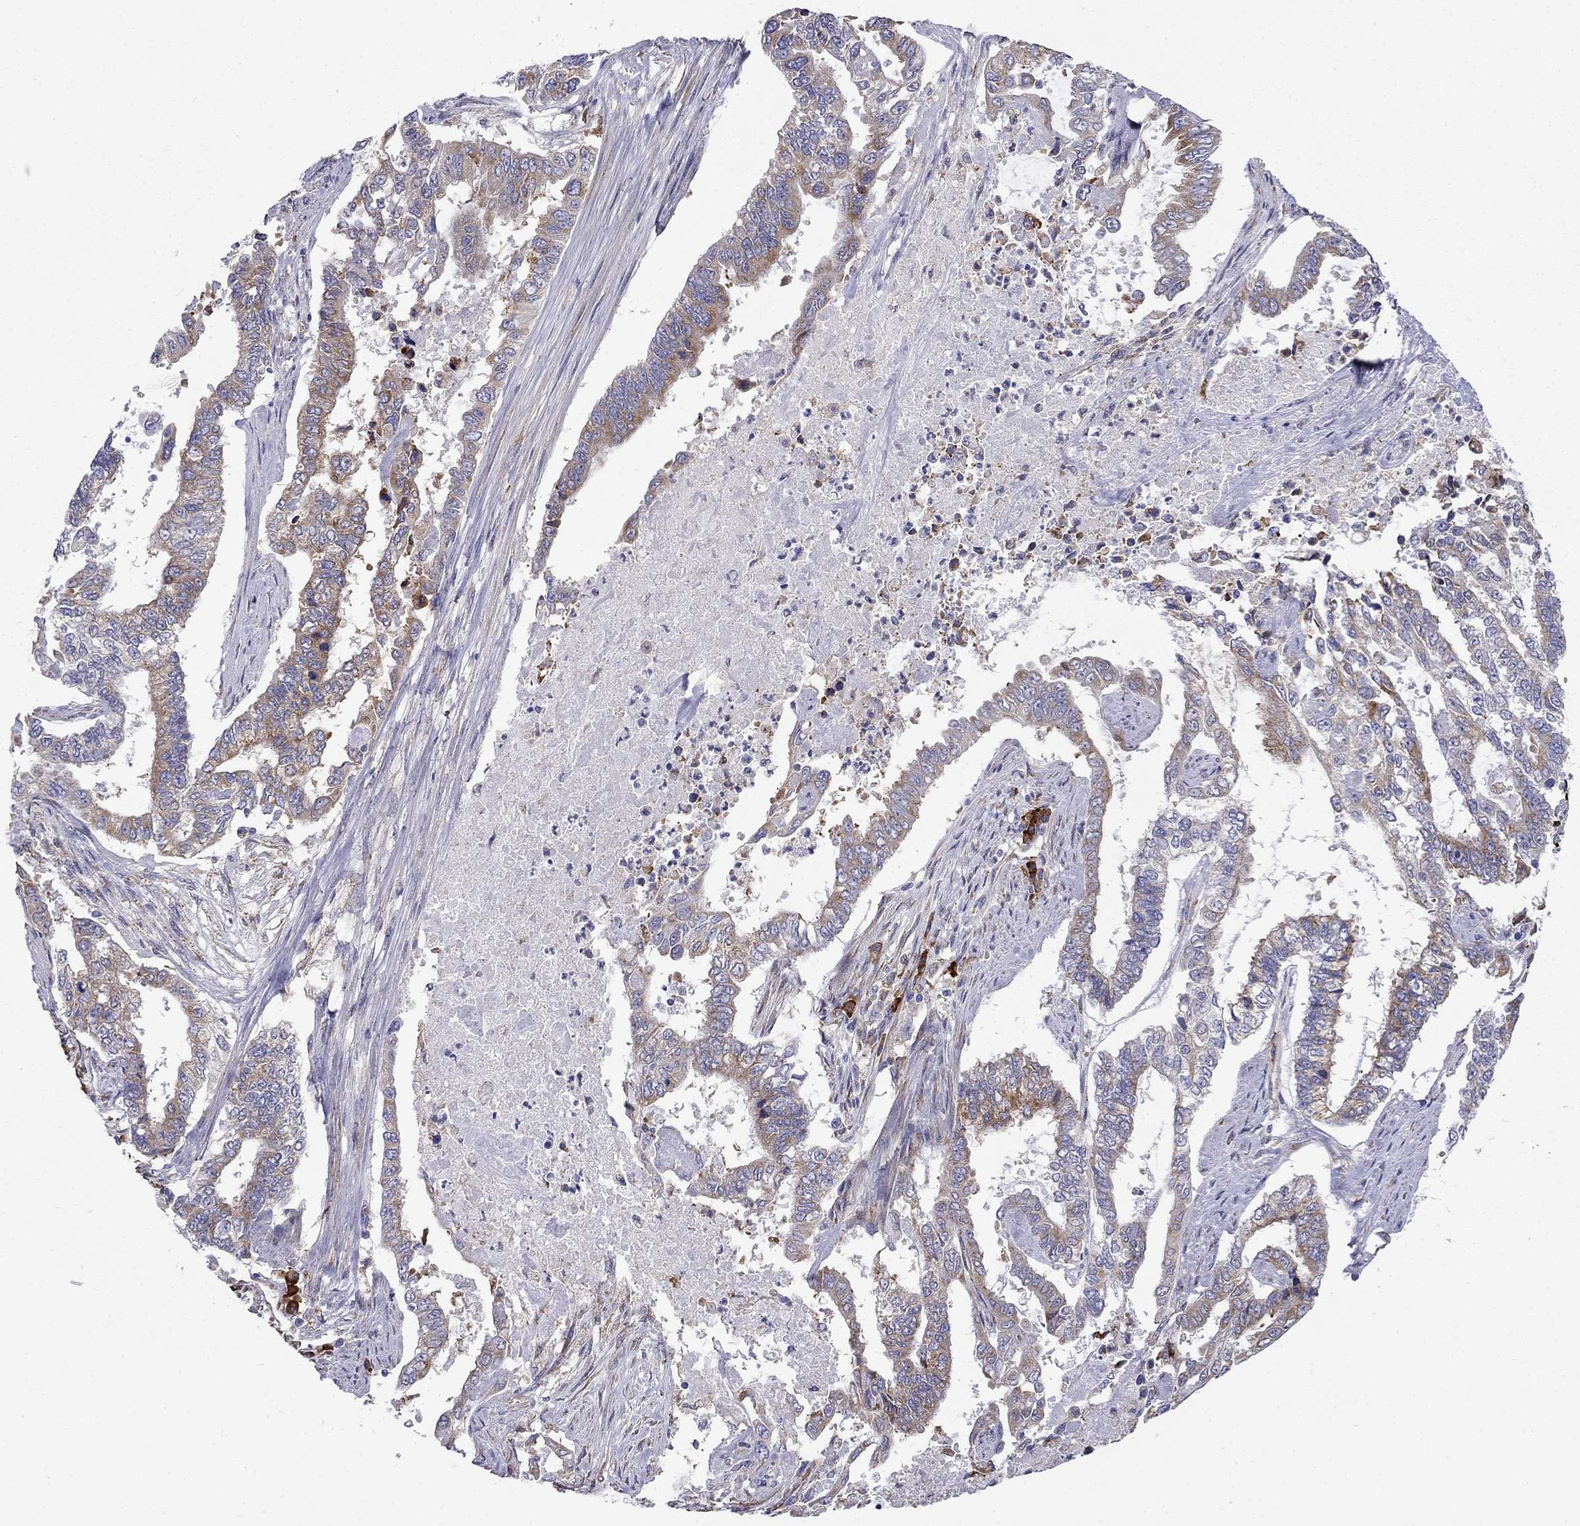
{"staining": {"intensity": "moderate", "quantity": ">75%", "location": "cytoplasmic/membranous"}, "tissue": "endometrial cancer", "cell_type": "Tumor cells", "image_type": "cancer", "snomed": [{"axis": "morphology", "description": "Adenocarcinoma, NOS"}, {"axis": "topography", "description": "Uterus"}], "caption": "Human endometrial cancer (adenocarcinoma) stained with a brown dye reveals moderate cytoplasmic/membranous positive expression in about >75% of tumor cells.", "gene": "LONRF2", "patient": {"sex": "female", "age": 59}}